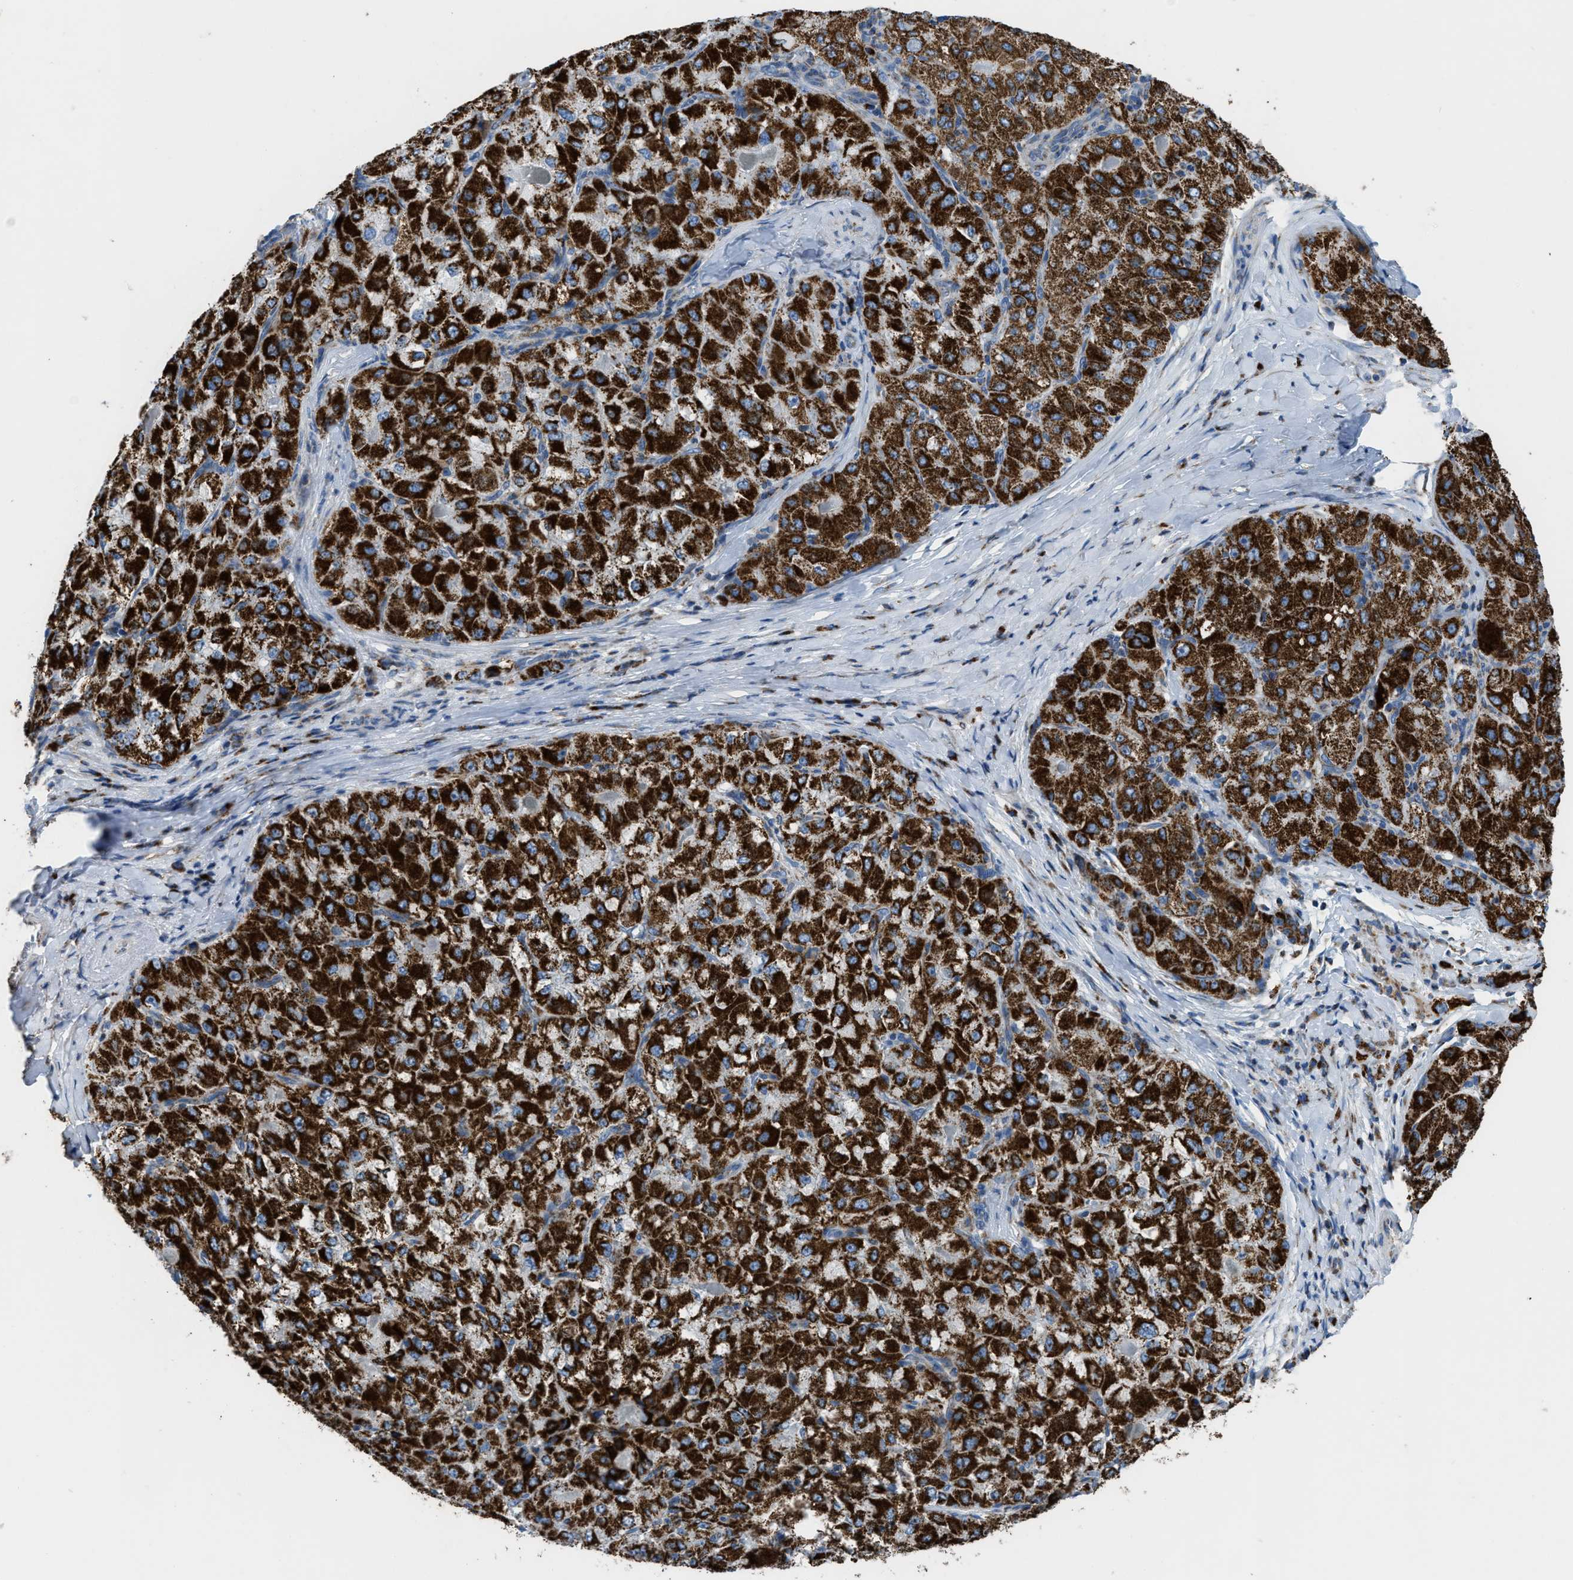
{"staining": {"intensity": "strong", "quantity": ">75%", "location": "cytoplasmic/membranous"}, "tissue": "liver cancer", "cell_type": "Tumor cells", "image_type": "cancer", "snomed": [{"axis": "morphology", "description": "Carcinoma, Hepatocellular, NOS"}, {"axis": "topography", "description": "Liver"}], "caption": "Protein expression analysis of hepatocellular carcinoma (liver) reveals strong cytoplasmic/membranous positivity in approximately >75% of tumor cells.", "gene": "ETFB", "patient": {"sex": "male", "age": 80}}